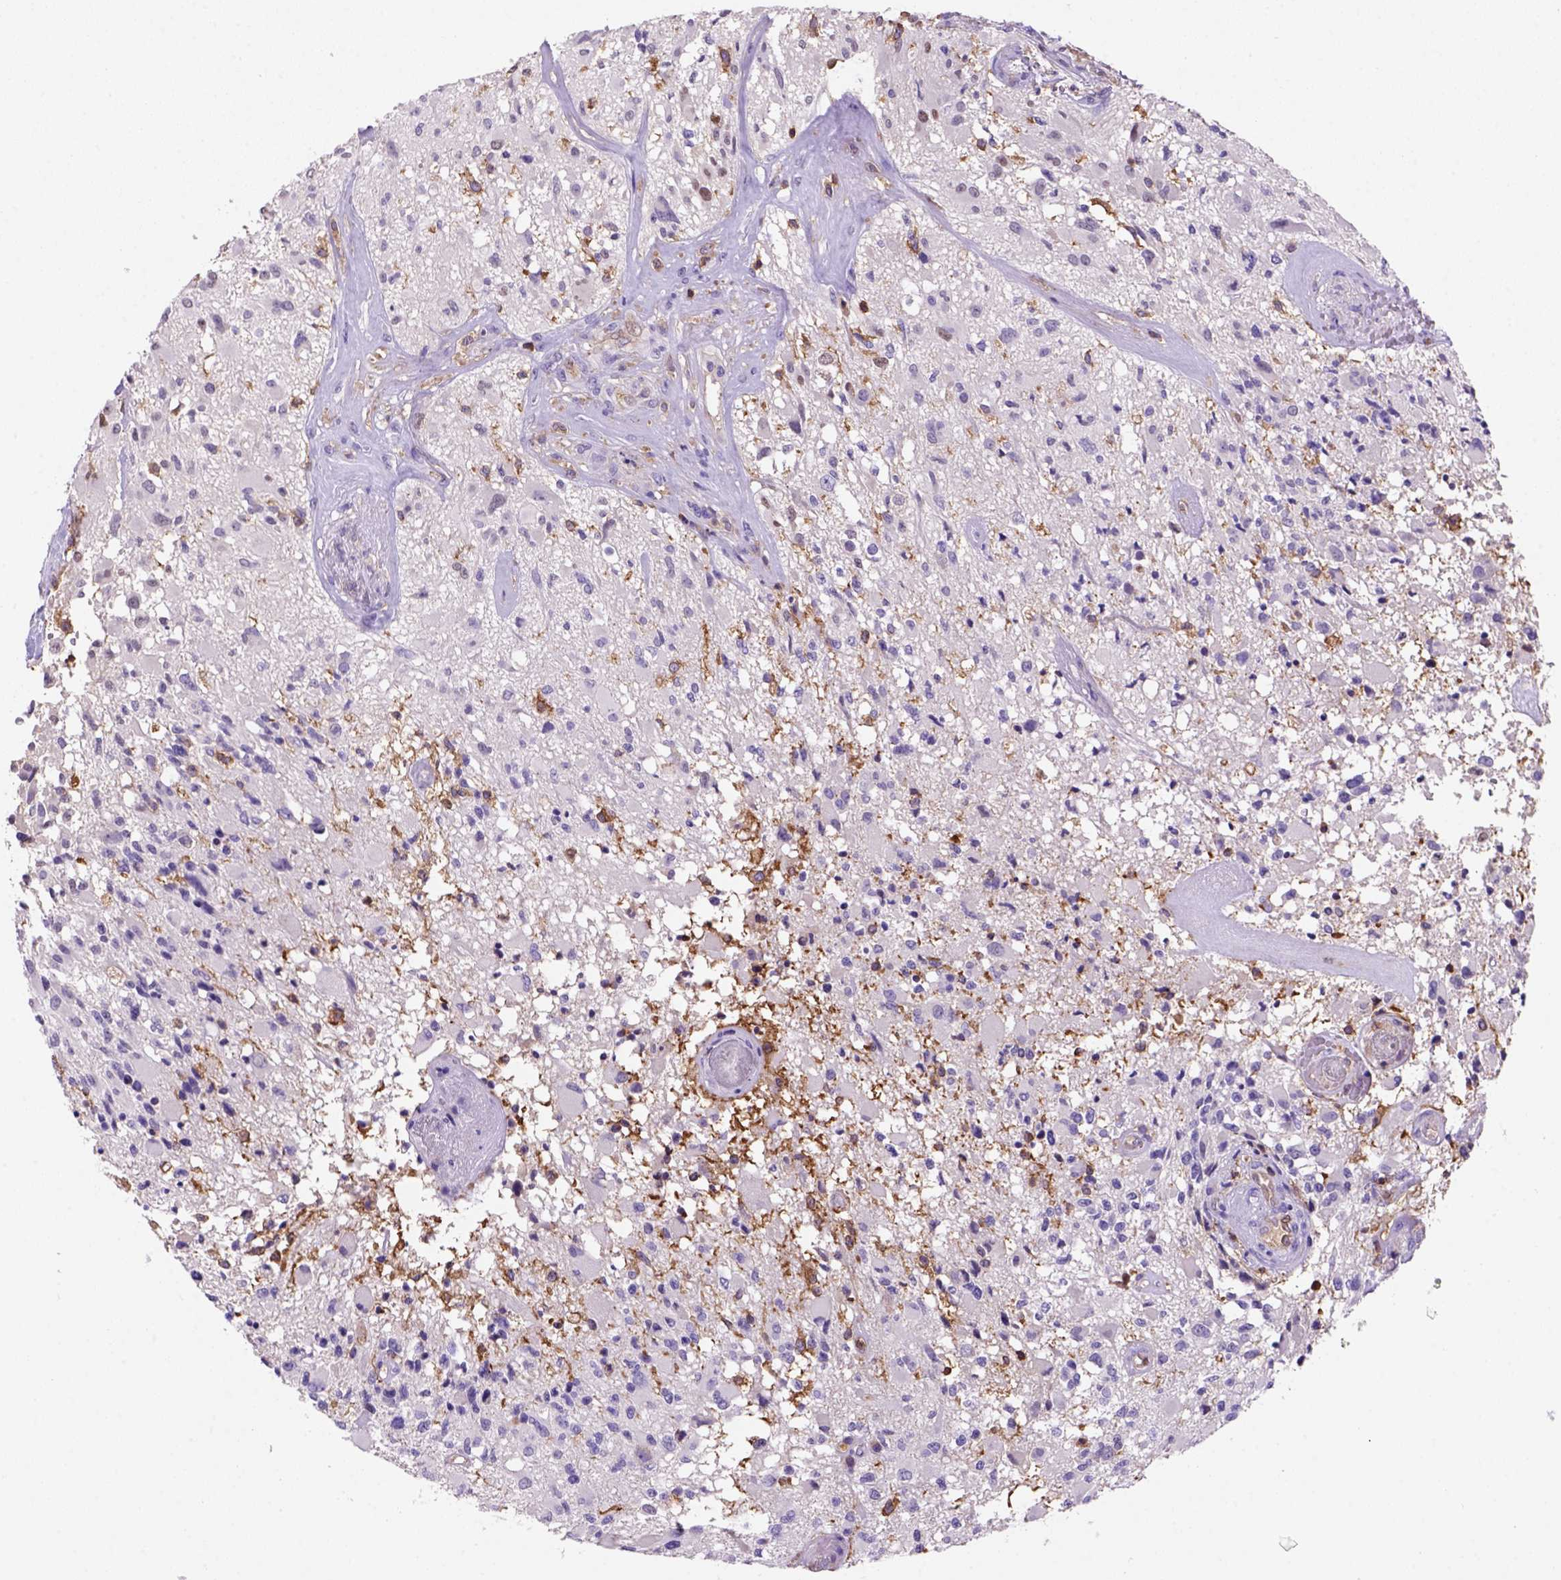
{"staining": {"intensity": "negative", "quantity": "none", "location": "none"}, "tissue": "glioma", "cell_type": "Tumor cells", "image_type": "cancer", "snomed": [{"axis": "morphology", "description": "Glioma, malignant, High grade"}, {"axis": "topography", "description": "Brain"}], "caption": "A micrograph of human malignant glioma (high-grade) is negative for staining in tumor cells.", "gene": "INPP5D", "patient": {"sex": "female", "age": 63}}